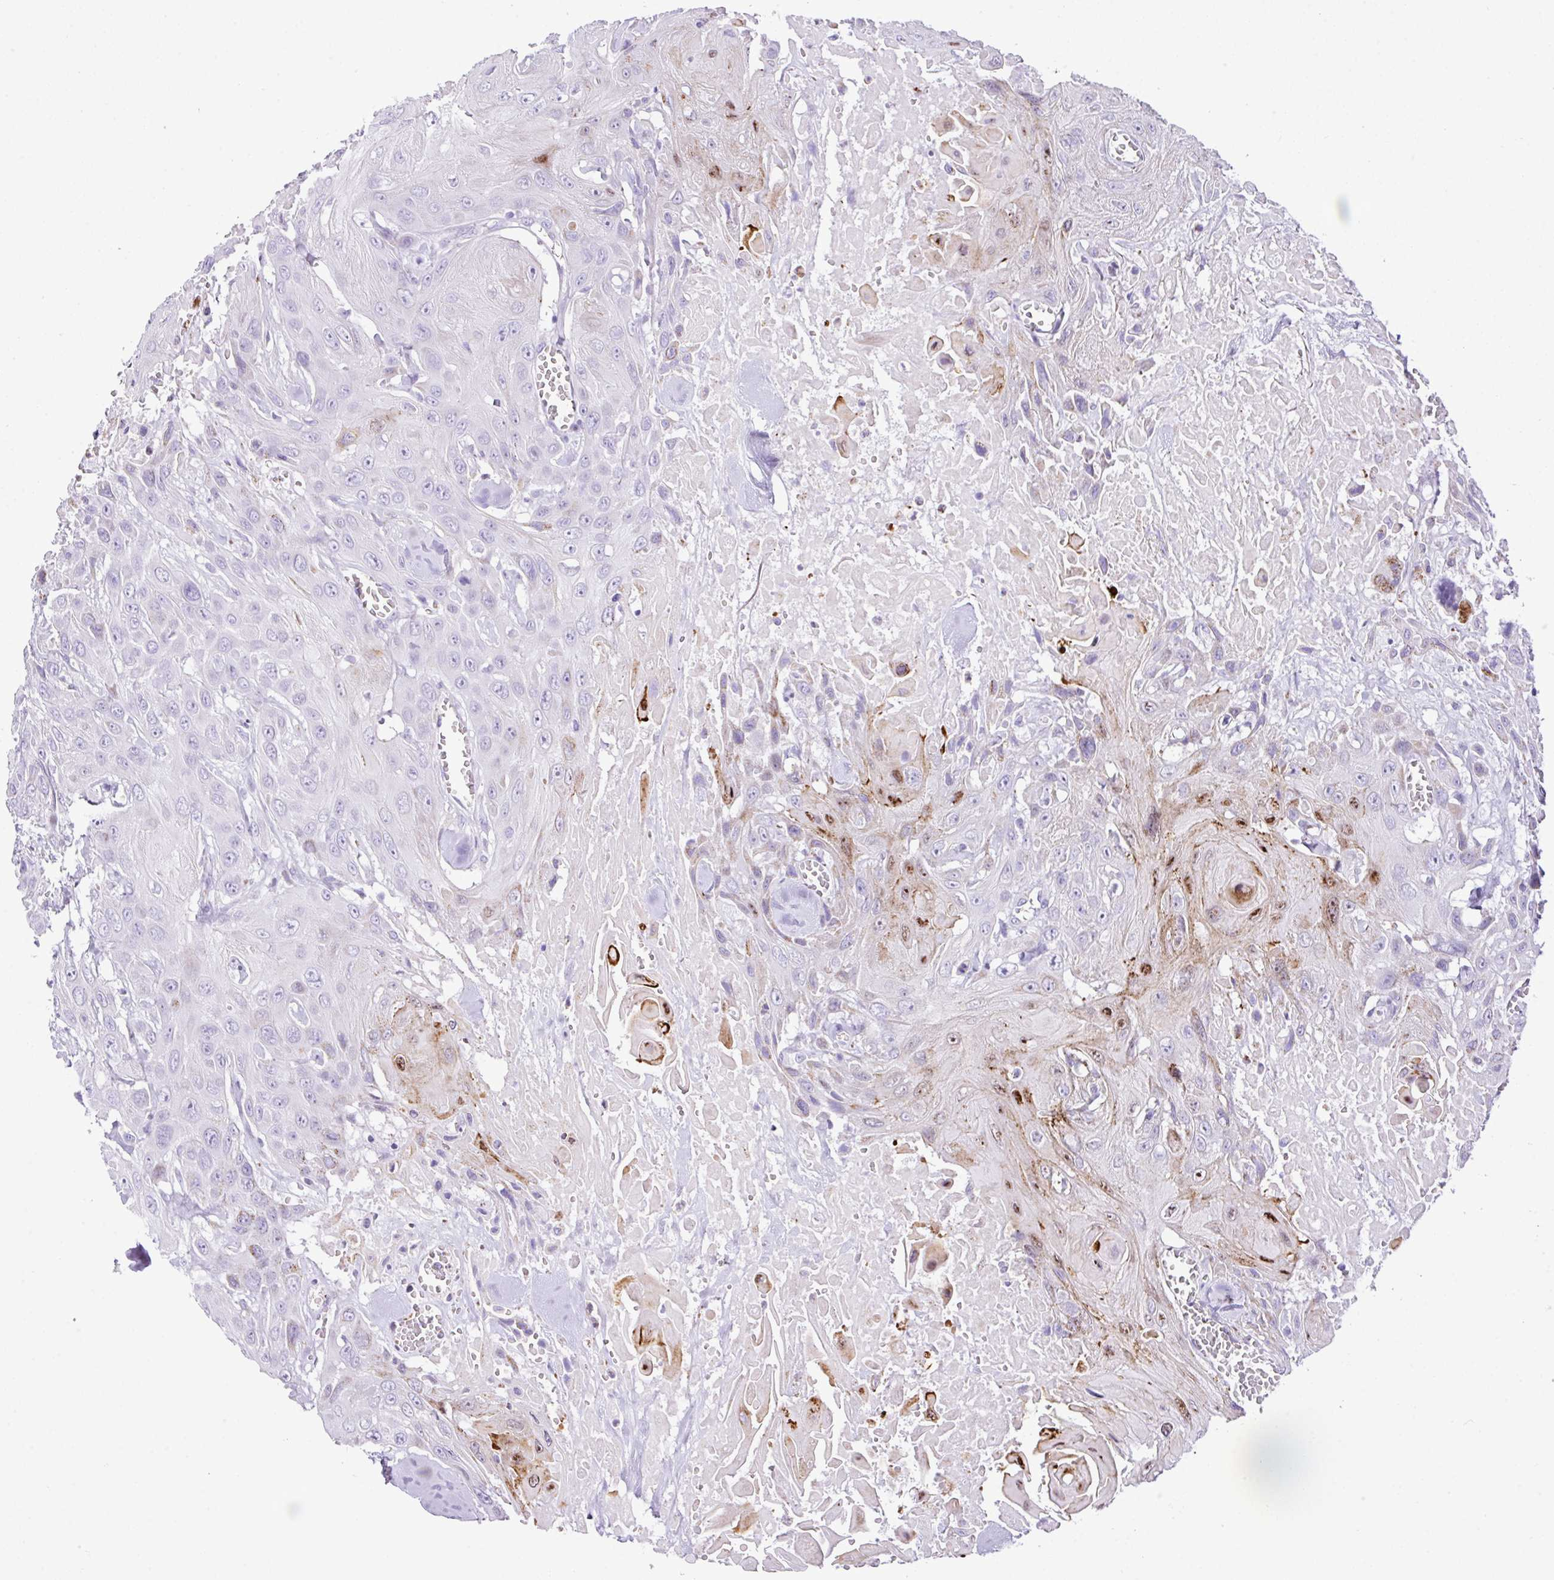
{"staining": {"intensity": "moderate", "quantity": "<25%", "location": "cytoplasmic/membranous"}, "tissue": "head and neck cancer", "cell_type": "Tumor cells", "image_type": "cancer", "snomed": [{"axis": "morphology", "description": "Squamous cell carcinoma, NOS"}, {"axis": "topography", "description": "Head-Neck"}], "caption": "Immunohistochemical staining of human head and neck cancer (squamous cell carcinoma) reveals low levels of moderate cytoplasmic/membranous protein expression in approximately <25% of tumor cells.", "gene": "RCAN2", "patient": {"sex": "male", "age": 81}}